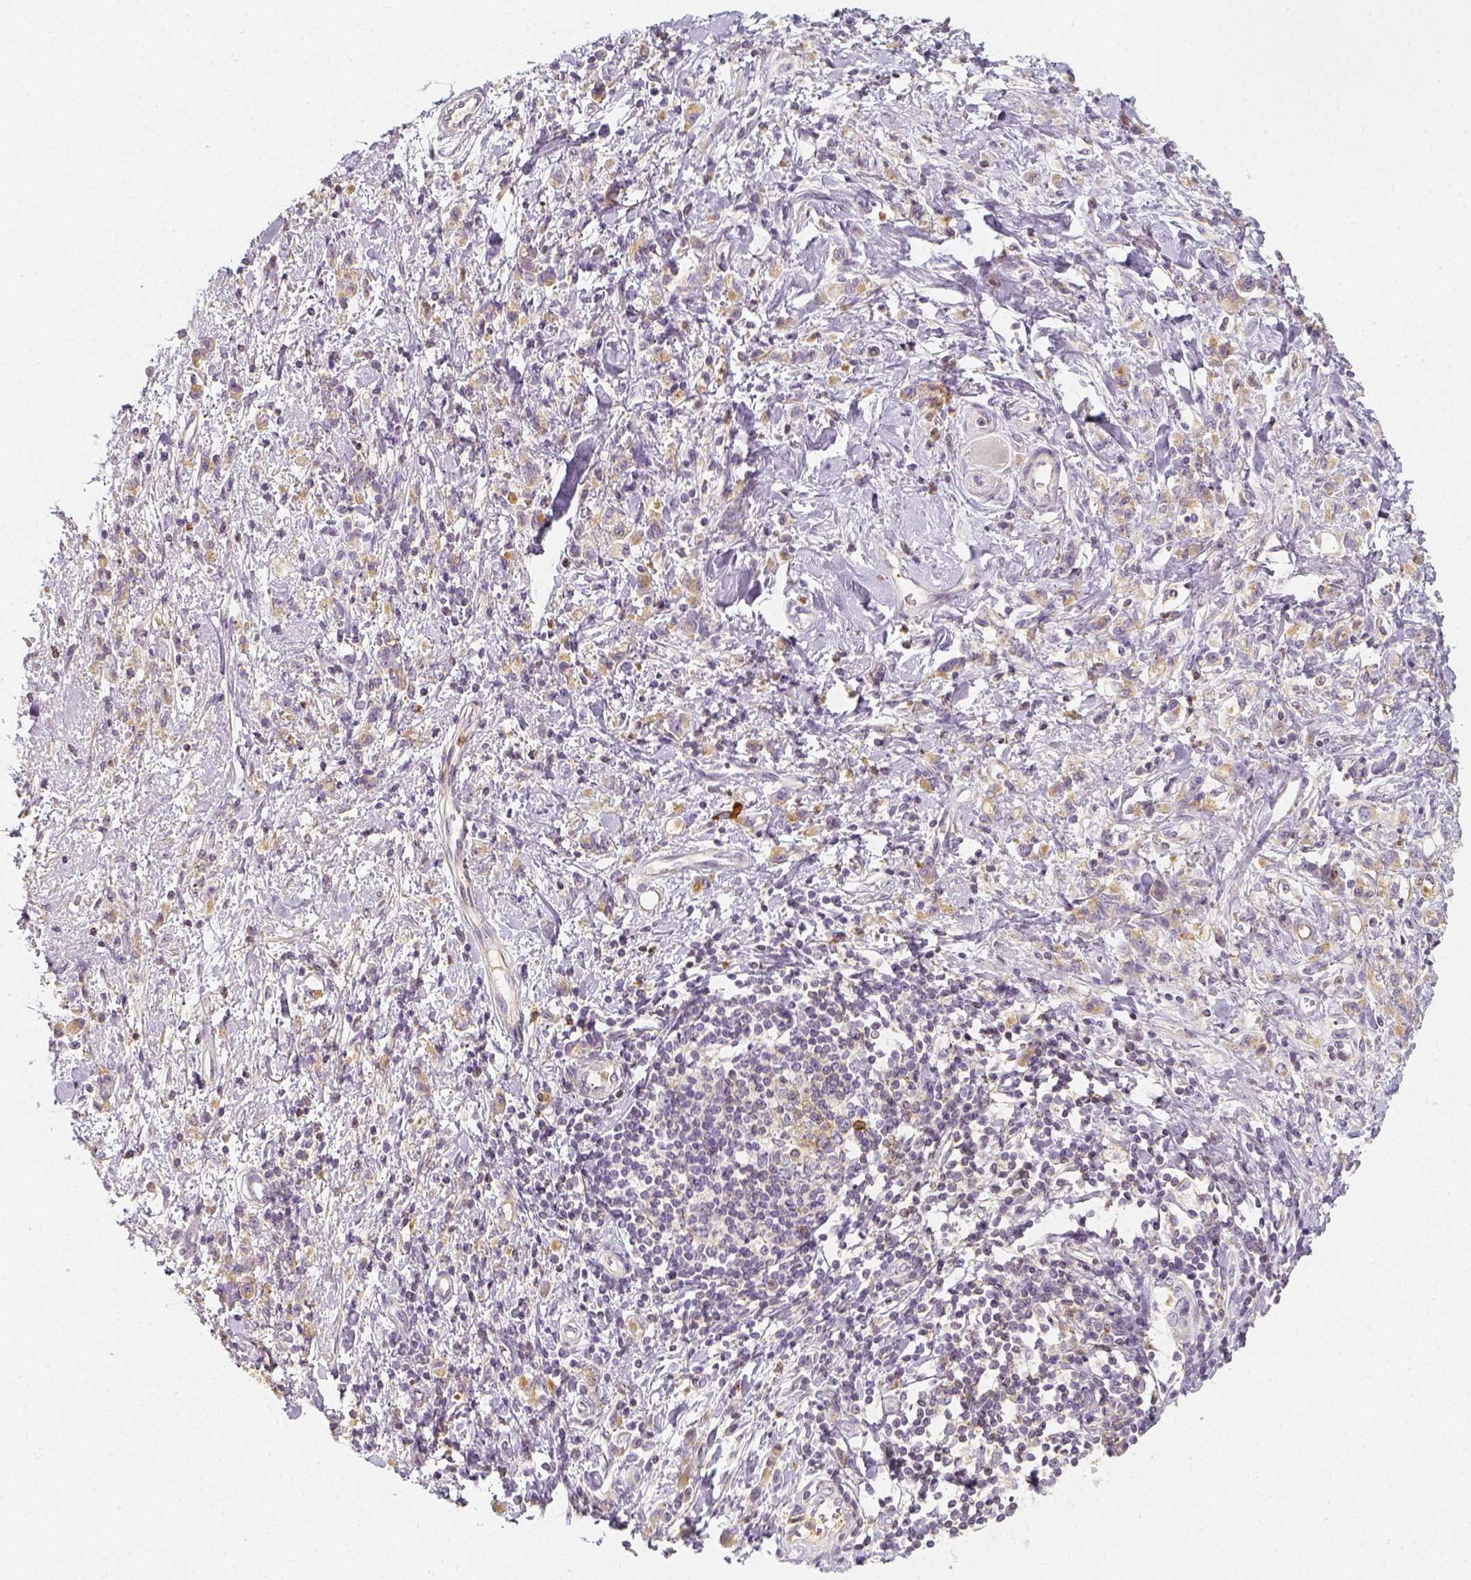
{"staining": {"intensity": "weak", "quantity": ">75%", "location": "cytoplasmic/membranous"}, "tissue": "stomach cancer", "cell_type": "Tumor cells", "image_type": "cancer", "snomed": [{"axis": "morphology", "description": "Adenocarcinoma, NOS"}, {"axis": "topography", "description": "Stomach"}], "caption": "DAB (3,3'-diaminobenzidine) immunohistochemical staining of human stomach cancer reveals weak cytoplasmic/membranous protein expression in approximately >75% of tumor cells.", "gene": "PTPRJ", "patient": {"sex": "male", "age": 77}}